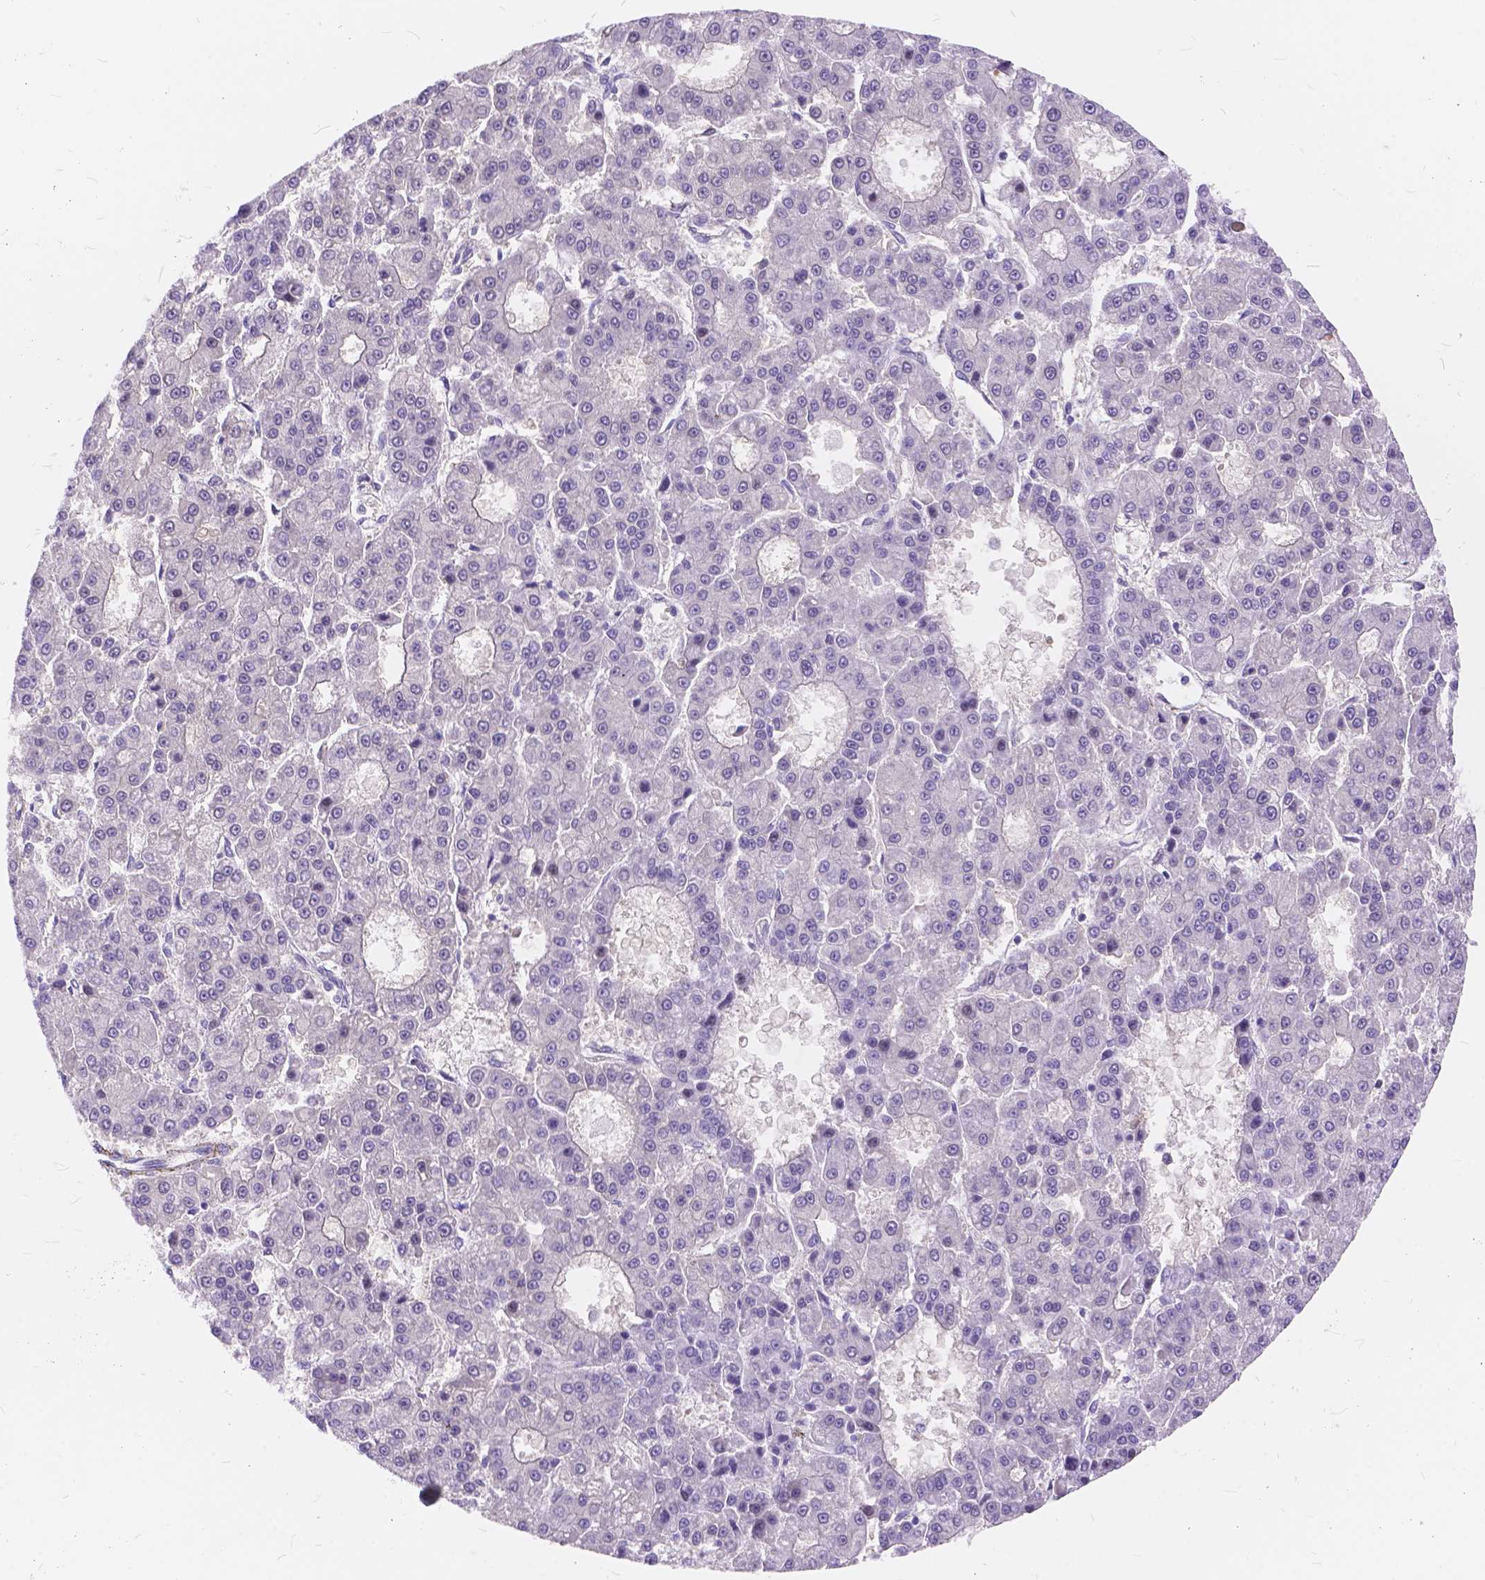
{"staining": {"intensity": "negative", "quantity": "none", "location": "none"}, "tissue": "liver cancer", "cell_type": "Tumor cells", "image_type": "cancer", "snomed": [{"axis": "morphology", "description": "Carcinoma, Hepatocellular, NOS"}, {"axis": "topography", "description": "Liver"}], "caption": "This image is of liver cancer stained with immunohistochemistry to label a protein in brown with the nuclei are counter-stained blue. There is no positivity in tumor cells.", "gene": "MAN2C1", "patient": {"sex": "male", "age": 70}}